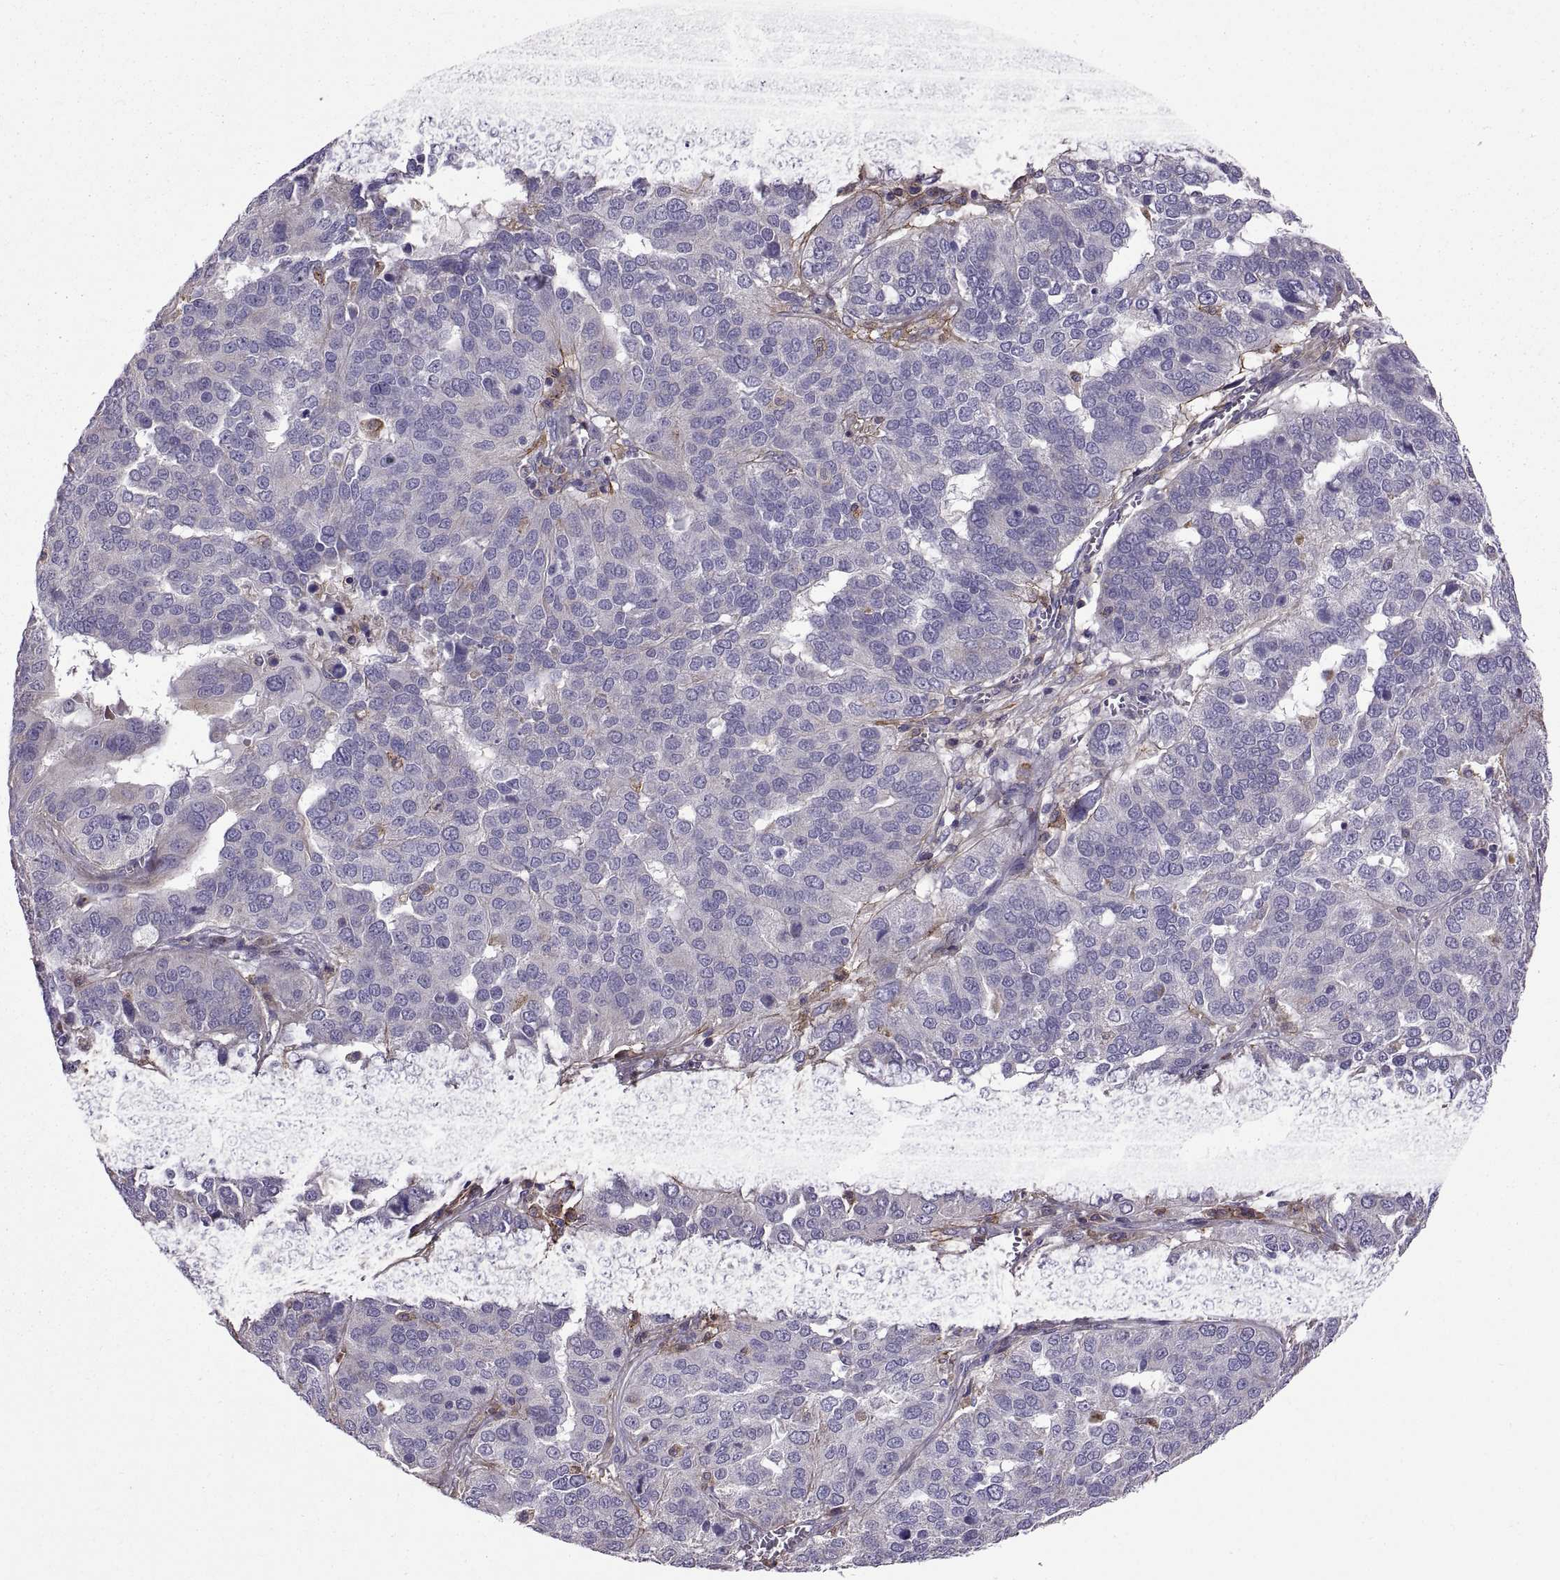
{"staining": {"intensity": "negative", "quantity": "none", "location": "none"}, "tissue": "ovarian cancer", "cell_type": "Tumor cells", "image_type": "cancer", "snomed": [{"axis": "morphology", "description": "Carcinoma, endometroid"}, {"axis": "topography", "description": "Soft tissue"}, {"axis": "topography", "description": "Ovary"}], "caption": "This micrograph is of endometroid carcinoma (ovarian) stained with immunohistochemistry to label a protein in brown with the nuclei are counter-stained blue. There is no positivity in tumor cells.", "gene": "EMILIN2", "patient": {"sex": "female", "age": 52}}